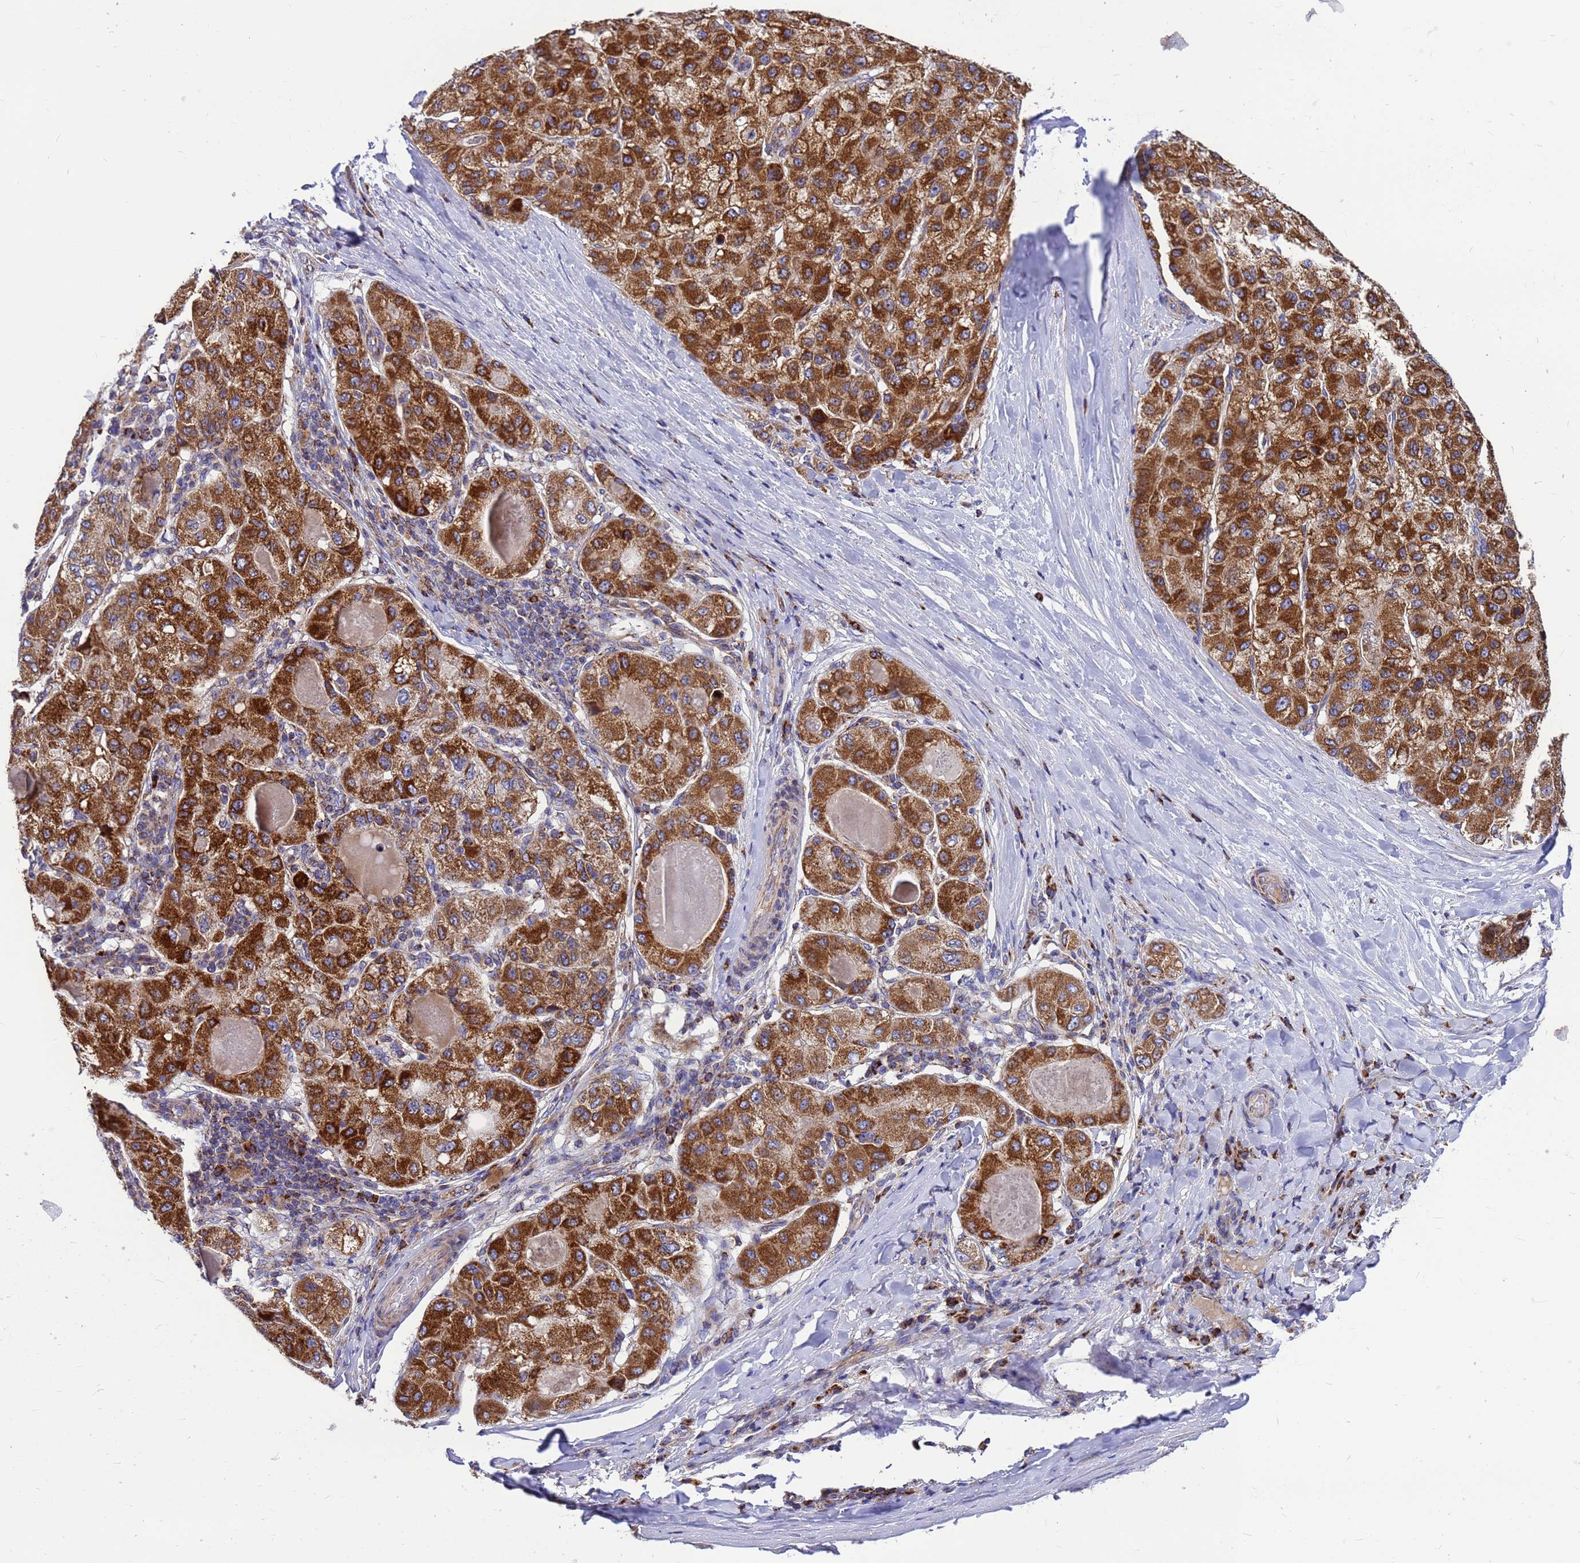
{"staining": {"intensity": "moderate", "quantity": ">75%", "location": "cytoplasmic/membranous"}, "tissue": "liver cancer", "cell_type": "Tumor cells", "image_type": "cancer", "snomed": [{"axis": "morphology", "description": "Carcinoma, Hepatocellular, NOS"}, {"axis": "topography", "description": "Liver"}], "caption": "This histopathology image displays immunohistochemistry staining of liver hepatocellular carcinoma, with medium moderate cytoplasmic/membranous positivity in approximately >75% of tumor cells.", "gene": "CMC4", "patient": {"sex": "male", "age": 80}}